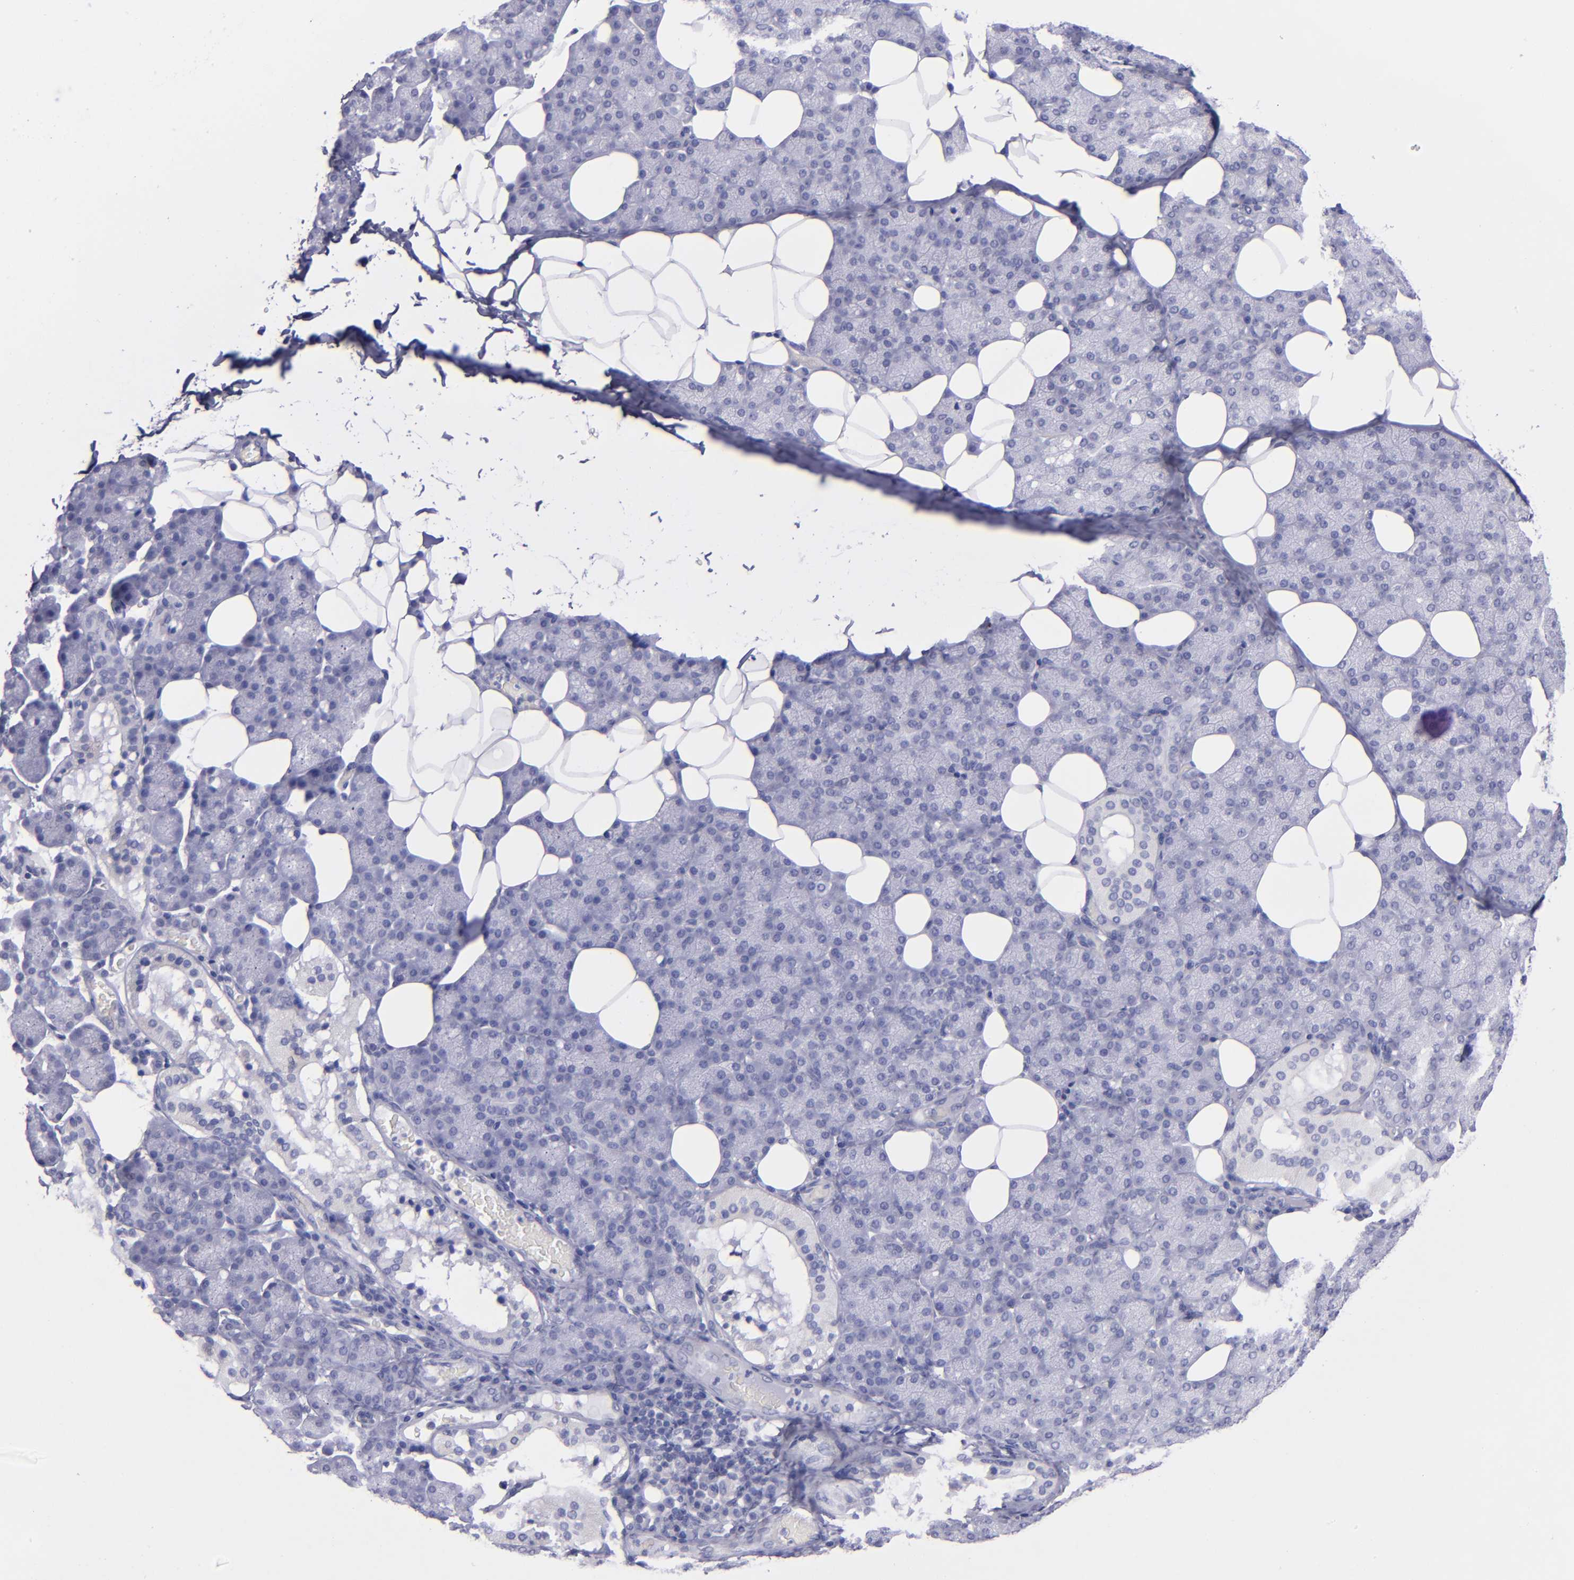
{"staining": {"intensity": "negative", "quantity": "none", "location": "none"}, "tissue": "salivary gland", "cell_type": "Glandular cells", "image_type": "normal", "snomed": [{"axis": "morphology", "description": "Normal tissue, NOS"}, {"axis": "topography", "description": "Lymph node"}, {"axis": "topography", "description": "Salivary gland"}], "caption": "Immunohistochemistry image of benign salivary gland stained for a protein (brown), which exhibits no staining in glandular cells.", "gene": "TG", "patient": {"sex": "male", "age": 8}}